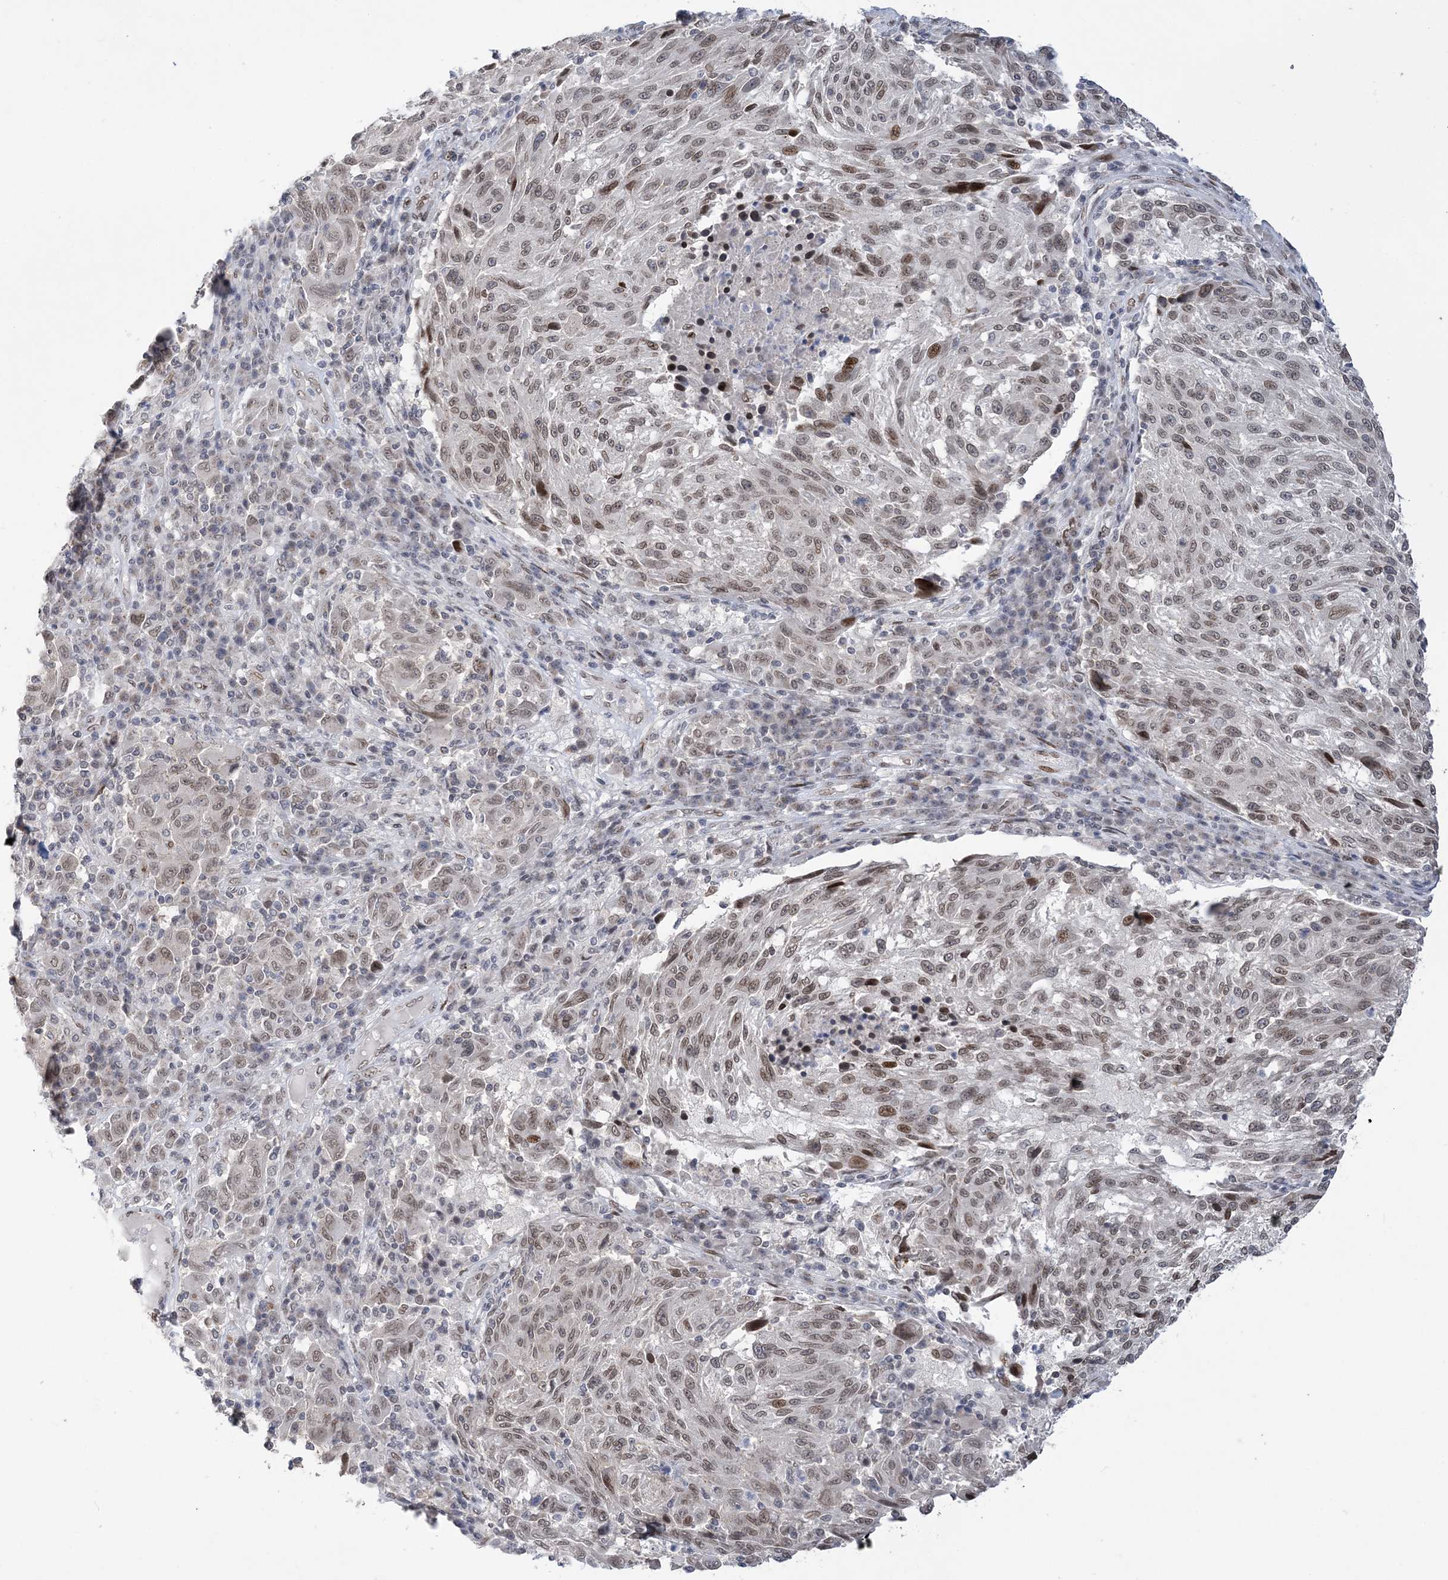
{"staining": {"intensity": "moderate", "quantity": "<25%", "location": "nuclear"}, "tissue": "melanoma", "cell_type": "Tumor cells", "image_type": "cancer", "snomed": [{"axis": "morphology", "description": "Malignant melanoma, NOS"}, {"axis": "topography", "description": "Skin"}], "caption": "IHC staining of melanoma, which displays low levels of moderate nuclear staining in about <25% of tumor cells indicating moderate nuclear protein positivity. The staining was performed using DAB (3,3'-diaminobenzidine) (brown) for protein detection and nuclei were counterstained in hematoxylin (blue).", "gene": "WAC", "patient": {"sex": "male", "age": 53}}